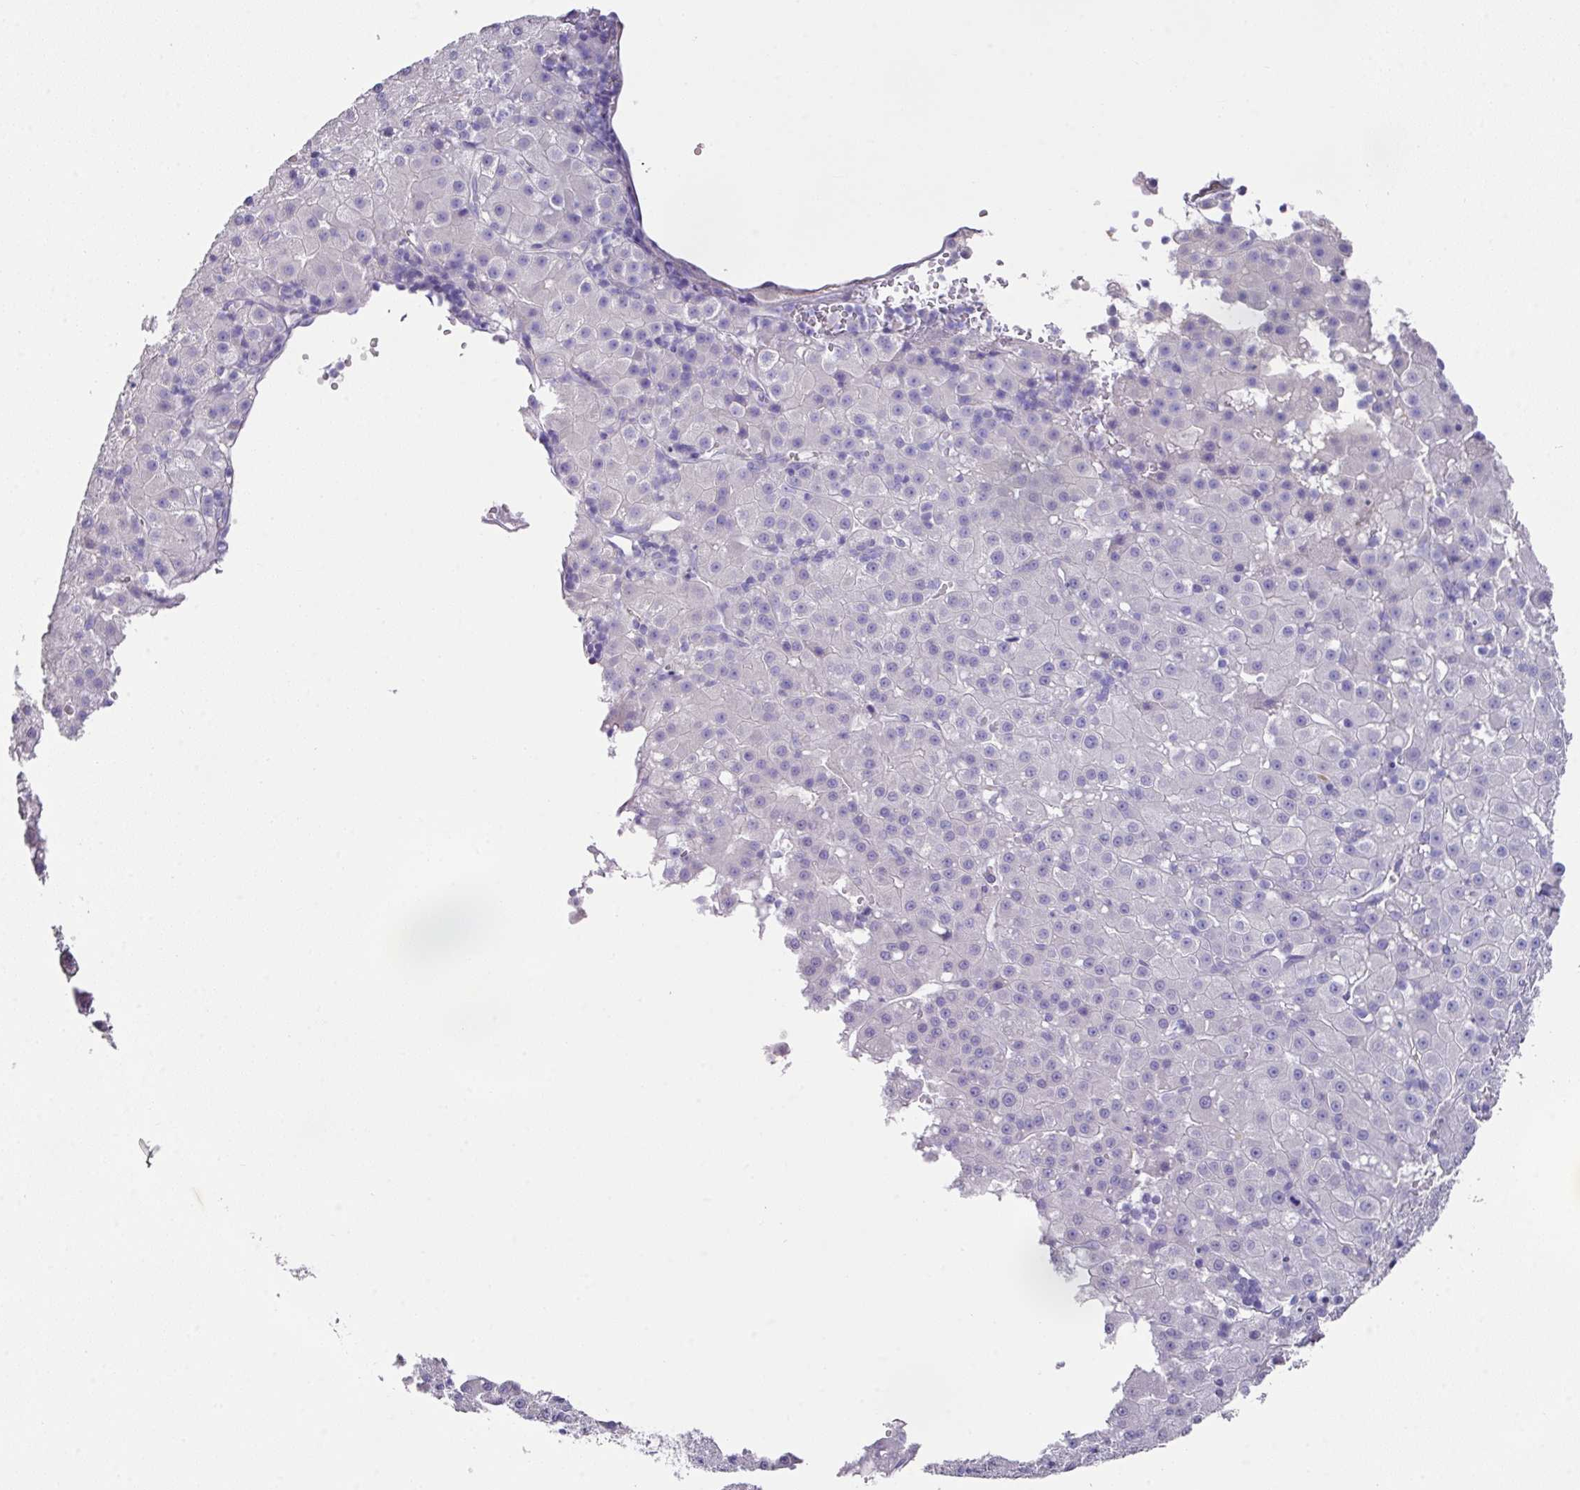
{"staining": {"intensity": "negative", "quantity": "none", "location": "none"}, "tissue": "liver cancer", "cell_type": "Tumor cells", "image_type": "cancer", "snomed": [{"axis": "morphology", "description": "Carcinoma, Hepatocellular, NOS"}, {"axis": "topography", "description": "Liver"}], "caption": "This image is of liver cancer stained with IHC to label a protein in brown with the nuclei are counter-stained blue. There is no expression in tumor cells.", "gene": "TARM1", "patient": {"sex": "male", "age": 76}}